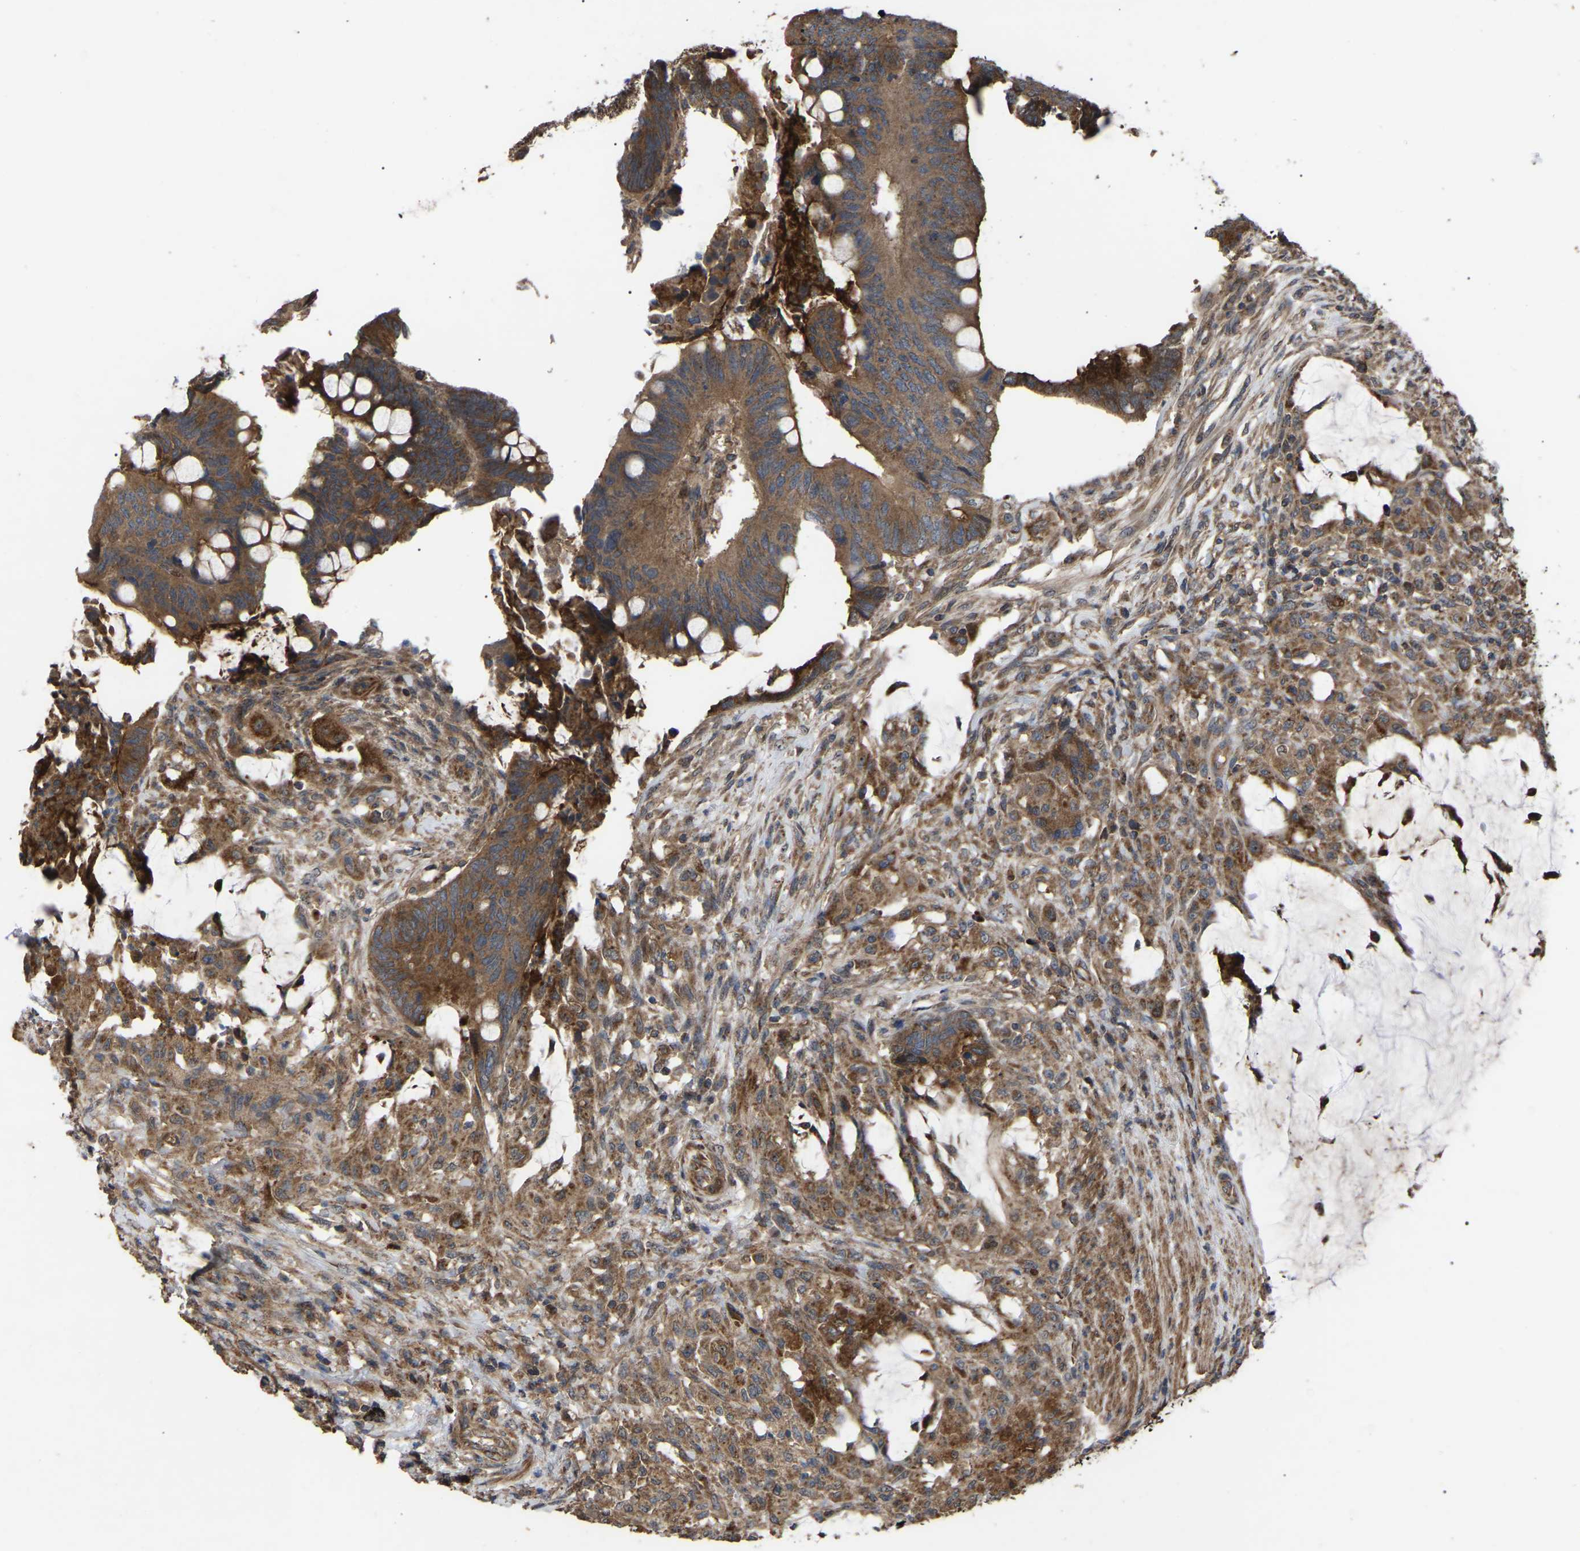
{"staining": {"intensity": "moderate", "quantity": ">75%", "location": "cytoplasmic/membranous"}, "tissue": "colorectal cancer", "cell_type": "Tumor cells", "image_type": "cancer", "snomed": [{"axis": "morphology", "description": "Normal tissue, NOS"}, {"axis": "morphology", "description": "Adenocarcinoma, NOS"}, {"axis": "topography", "description": "Rectum"}, {"axis": "topography", "description": "Peripheral nerve tissue"}], "caption": "A micrograph showing moderate cytoplasmic/membranous positivity in about >75% of tumor cells in colorectal cancer, as visualized by brown immunohistochemical staining.", "gene": "GCC1", "patient": {"sex": "male", "age": 92}}